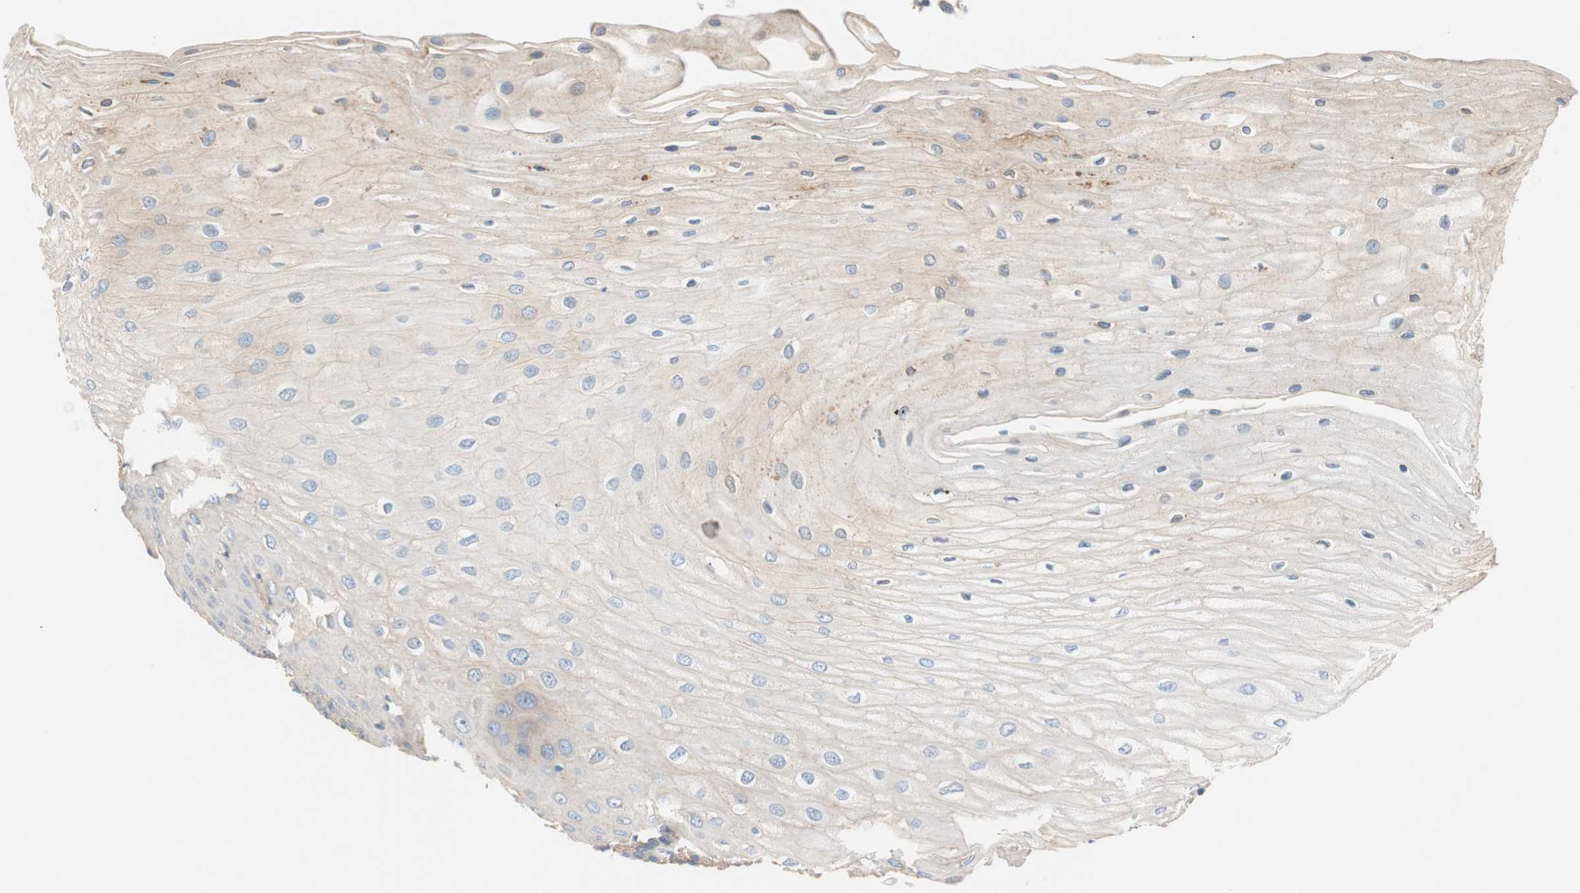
{"staining": {"intensity": "negative", "quantity": "none", "location": "none"}, "tissue": "esophagus", "cell_type": "Squamous epithelial cells", "image_type": "normal", "snomed": [{"axis": "morphology", "description": "Normal tissue, NOS"}, {"axis": "morphology", "description": "Squamous cell carcinoma, NOS"}, {"axis": "topography", "description": "Esophagus"}], "caption": "This is an IHC micrograph of benign human esophagus. There is no staining in squamous epithelial cells.", "gene": "GLUL", "patient": {"sex": "male", "age": 65}}